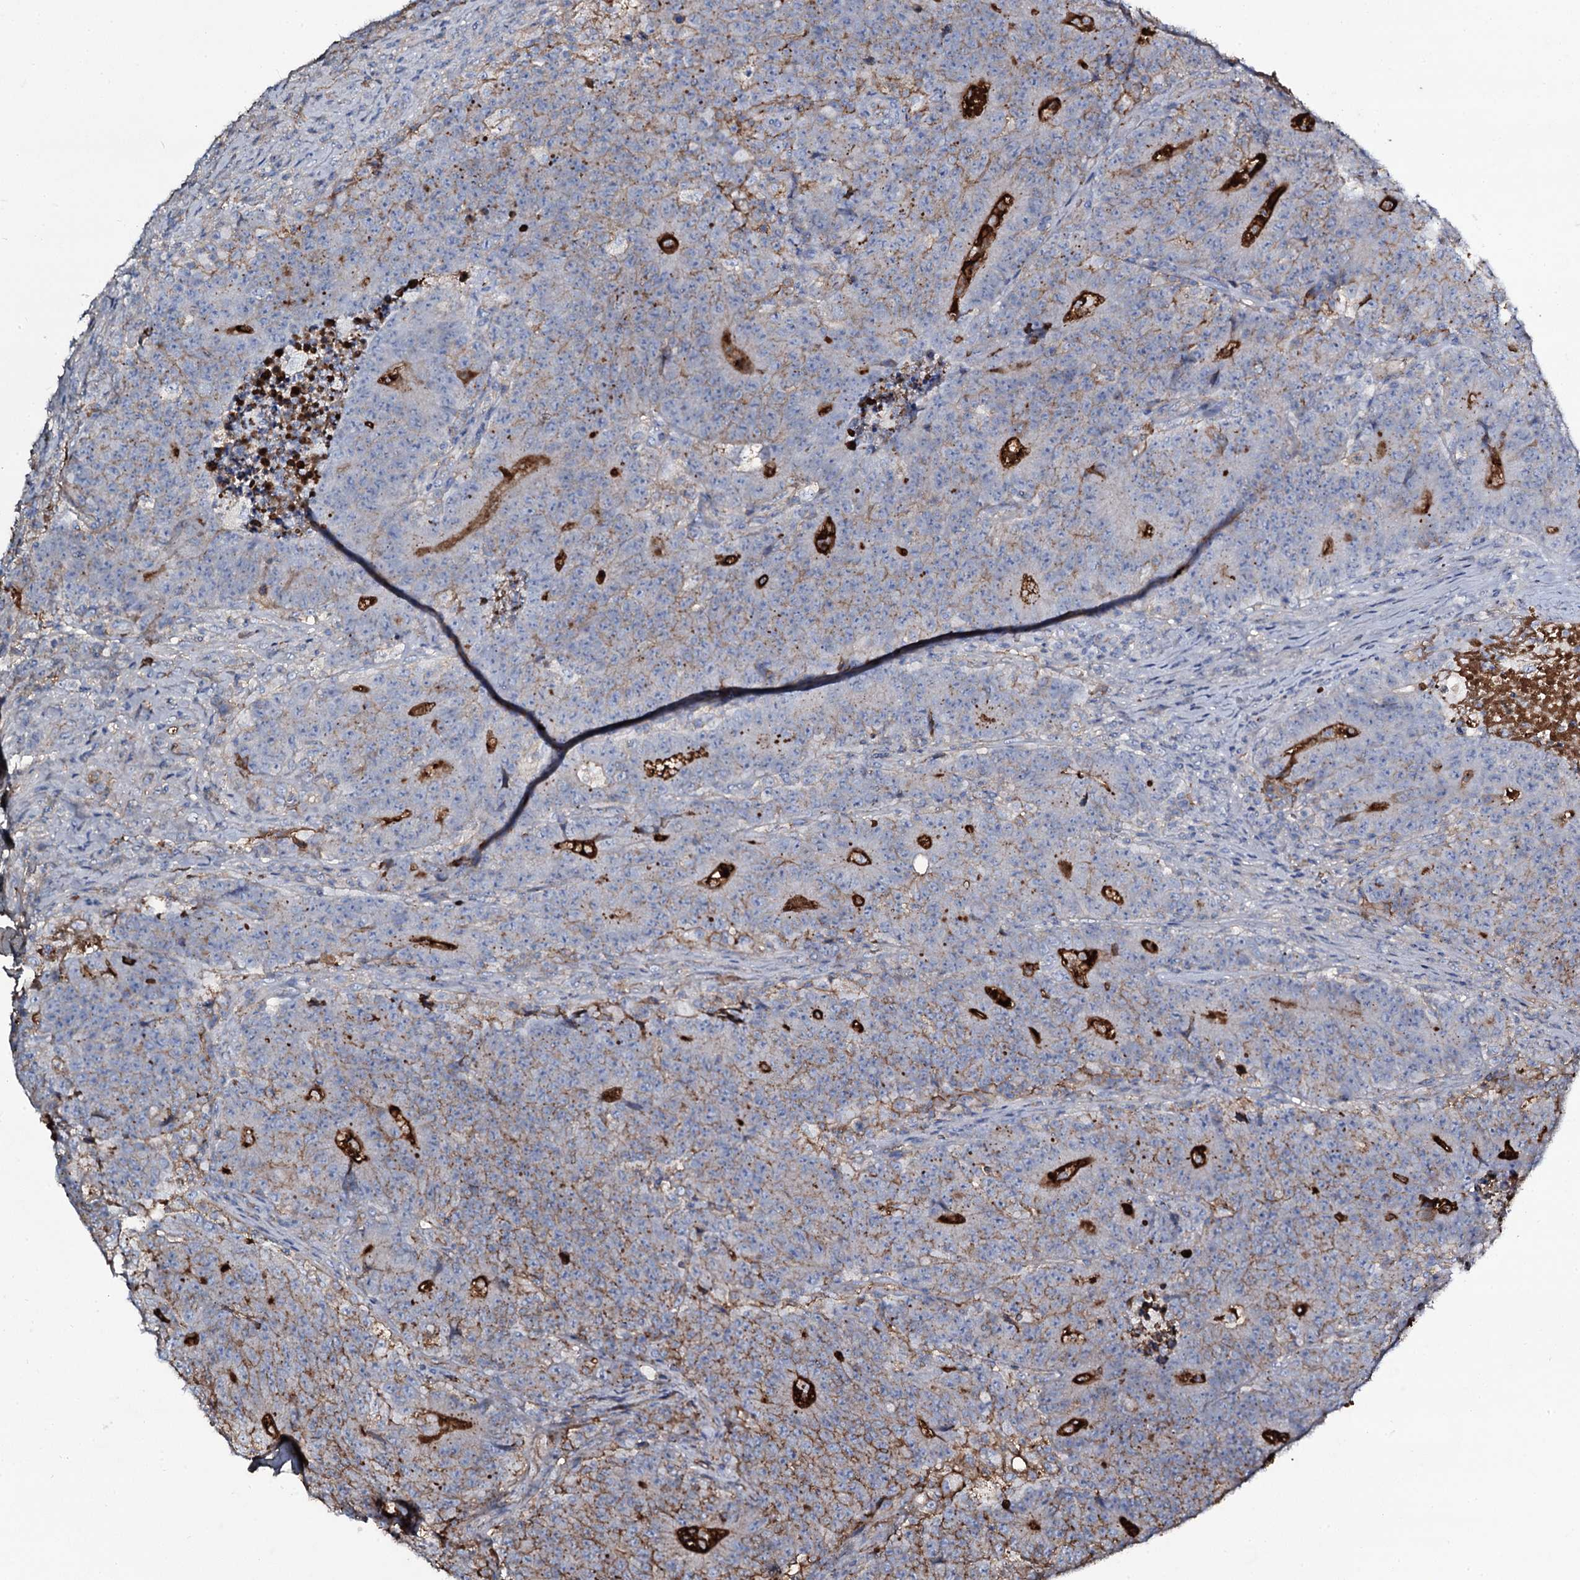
{"staining": {"intensity": "moderate", "quantity": "<25%", "location": "cytoplasmic/membranous"}, "tissue": "colorectal cancer", "cell_type": "Tumor cells", "image_type": "cancer", "snomed": [{"axis": "morphology", "description": "Adenocarcinoma, NOS"}, {"axis": "topography", "description": "Colon"}], "caption": "IHC of human colorectal cancer (adenocarcinoma) displays low levels of moderate cytoplasmic/membranous positivity in approximately <25% of tumor cells.", "gene": "EDN1", "patient": {"sex": "female", "age": 75}}